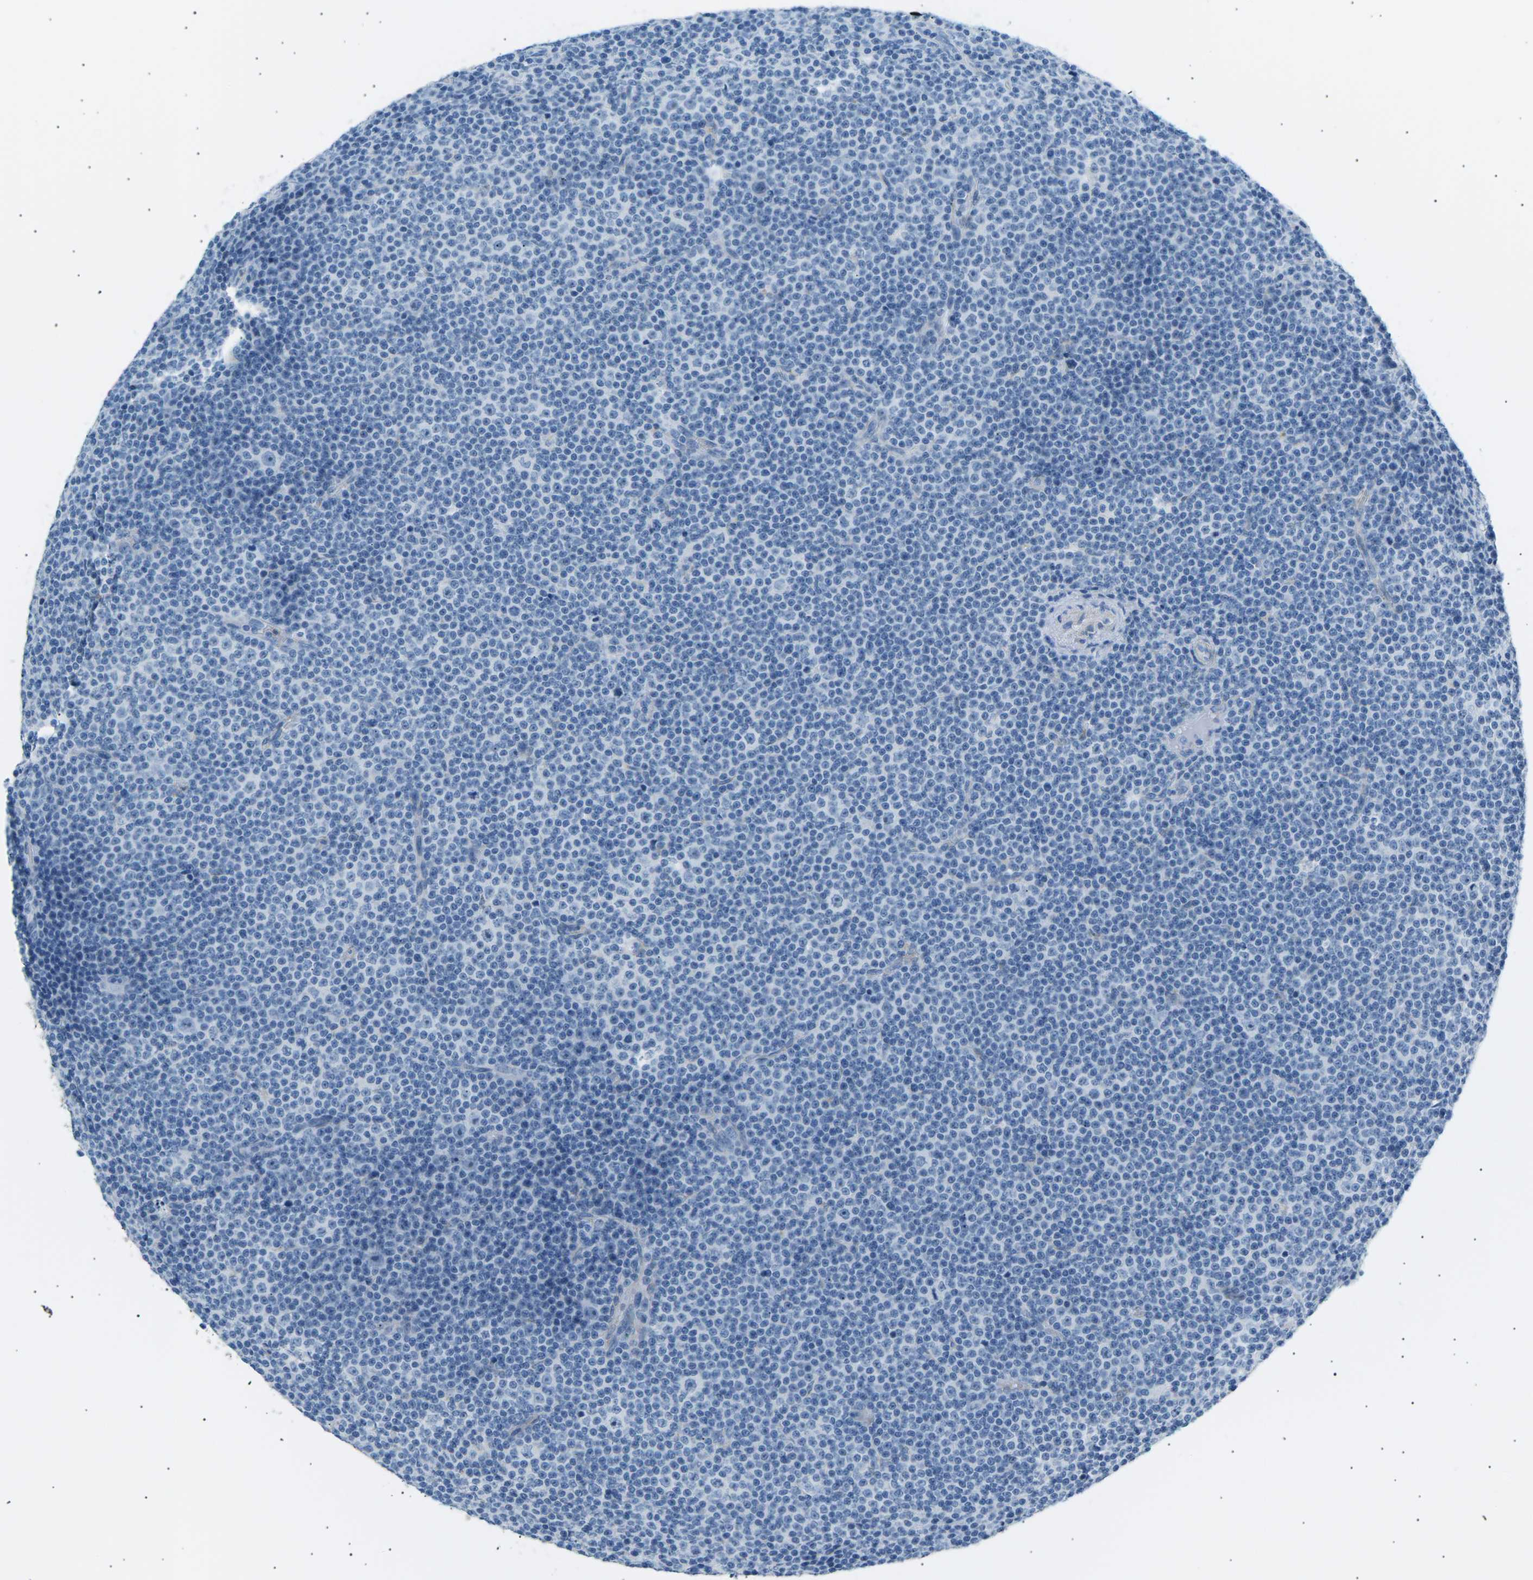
{"staining": {"intensity": "negative", "quantity": "none", "location": "none"}, "tissue": "lymphoma", "cell_type": "Tumor cells", "image_type": "cancer", "snomed": [{"axis": "morphology", "description": "Malignant lymphoma, non-Hodgkin's type, Low grade"}, {"axis": "topography", "description": "Lymph node"}], "caption": "Protein analysis of low-grade malignant lymphoma, non-Hodgkin's type demonstrates no significant staining in tumor cells.", "gene": "SEPTIN5", "patient": {"sex": "female", "age": 67}}